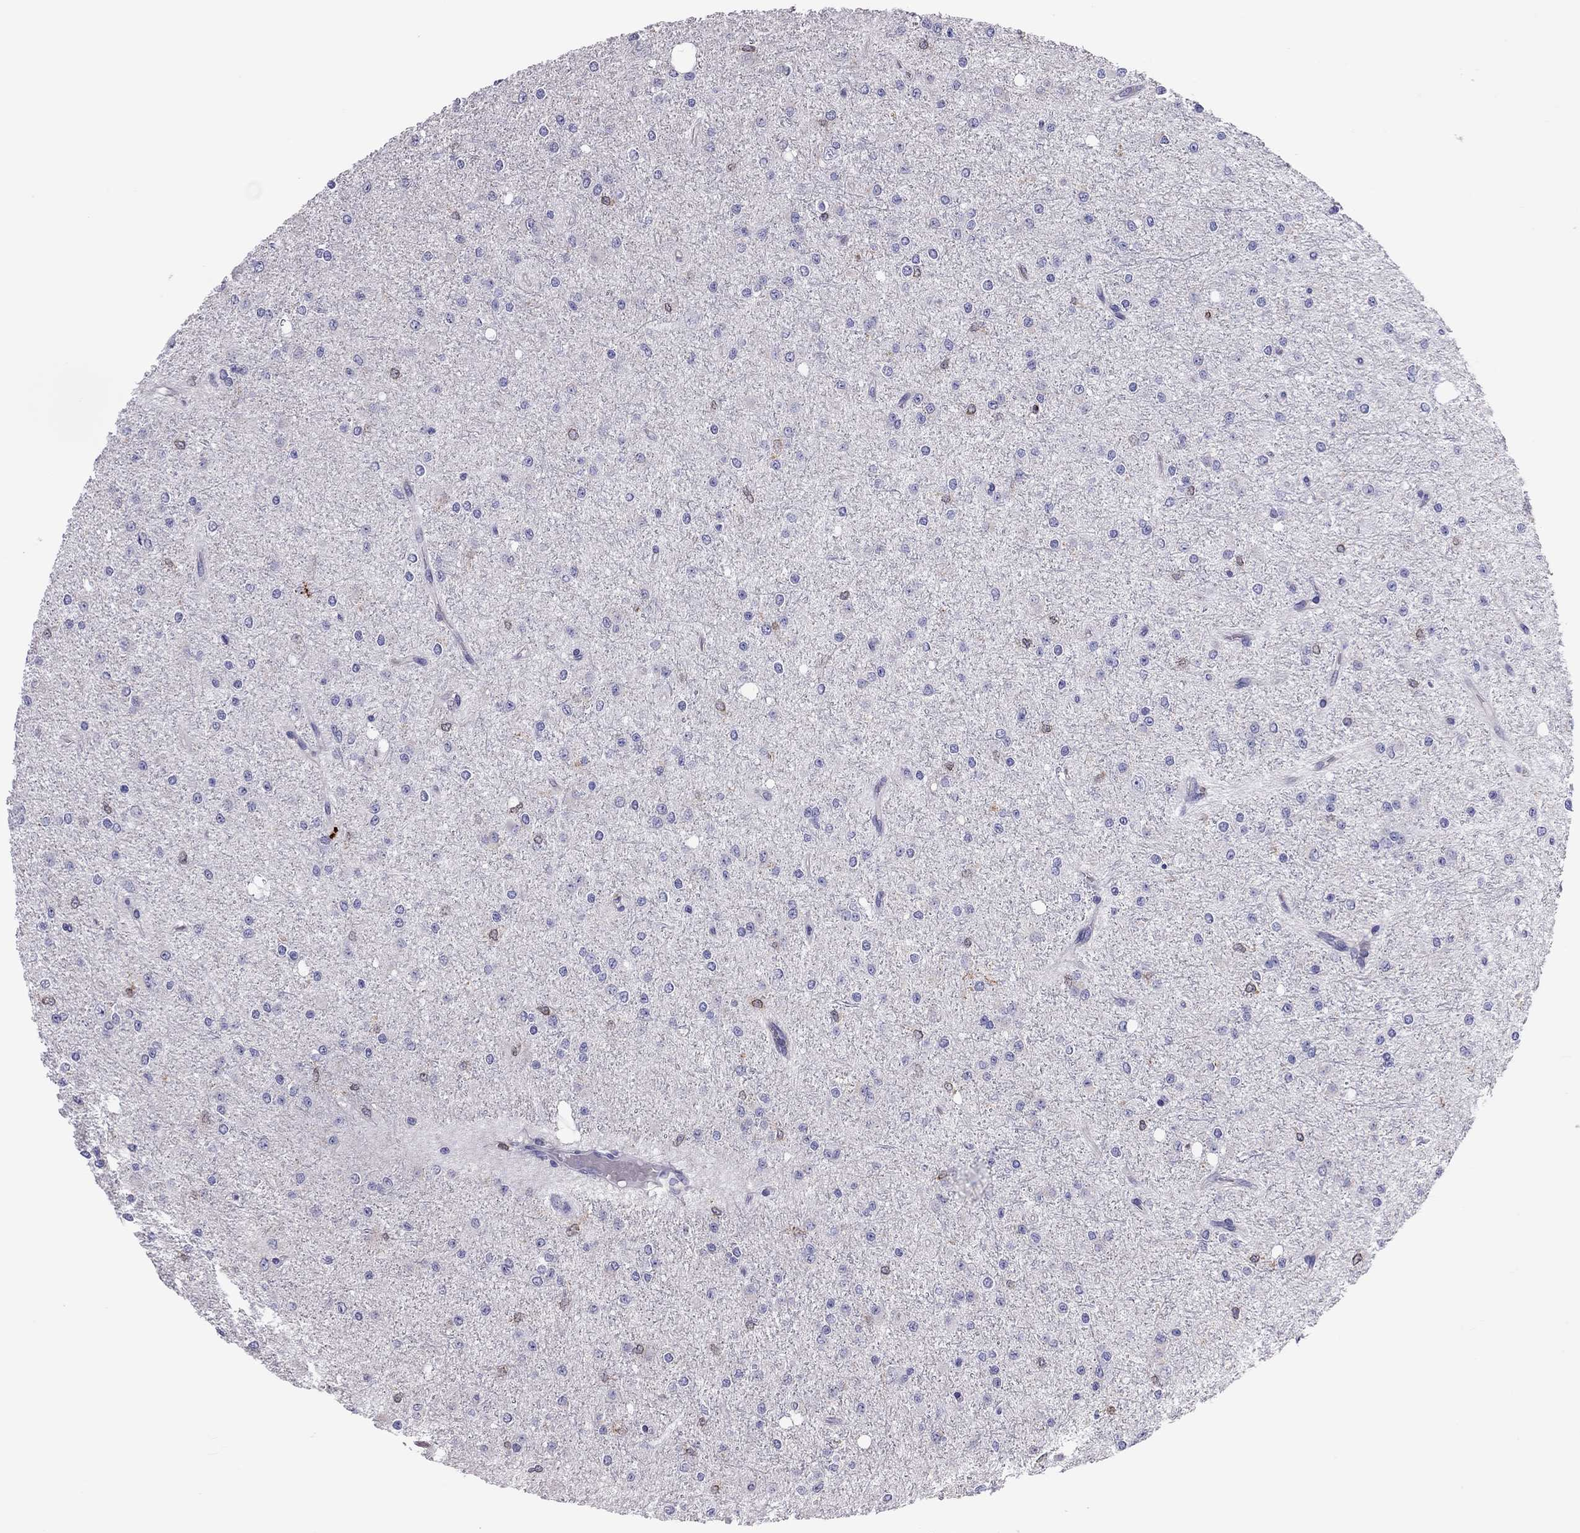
{"staining": {"intensity": "negative", "quantity": "none", "location": "none"}, "tissue": "glioma", "cell_type": "Tumor cells", "image_type": "cancer", "snomed": [{"axis": "morphology", "description": "Glioma, malignant, Low grade"}, {"axis": "topography", "description": "Brain"}], "caption": "A micrograph of human malignant low-grade glioma is negative for staining in tumor cells.", "gene": "ADORA2A", "patient": {"sex": "male", "age": 27}}